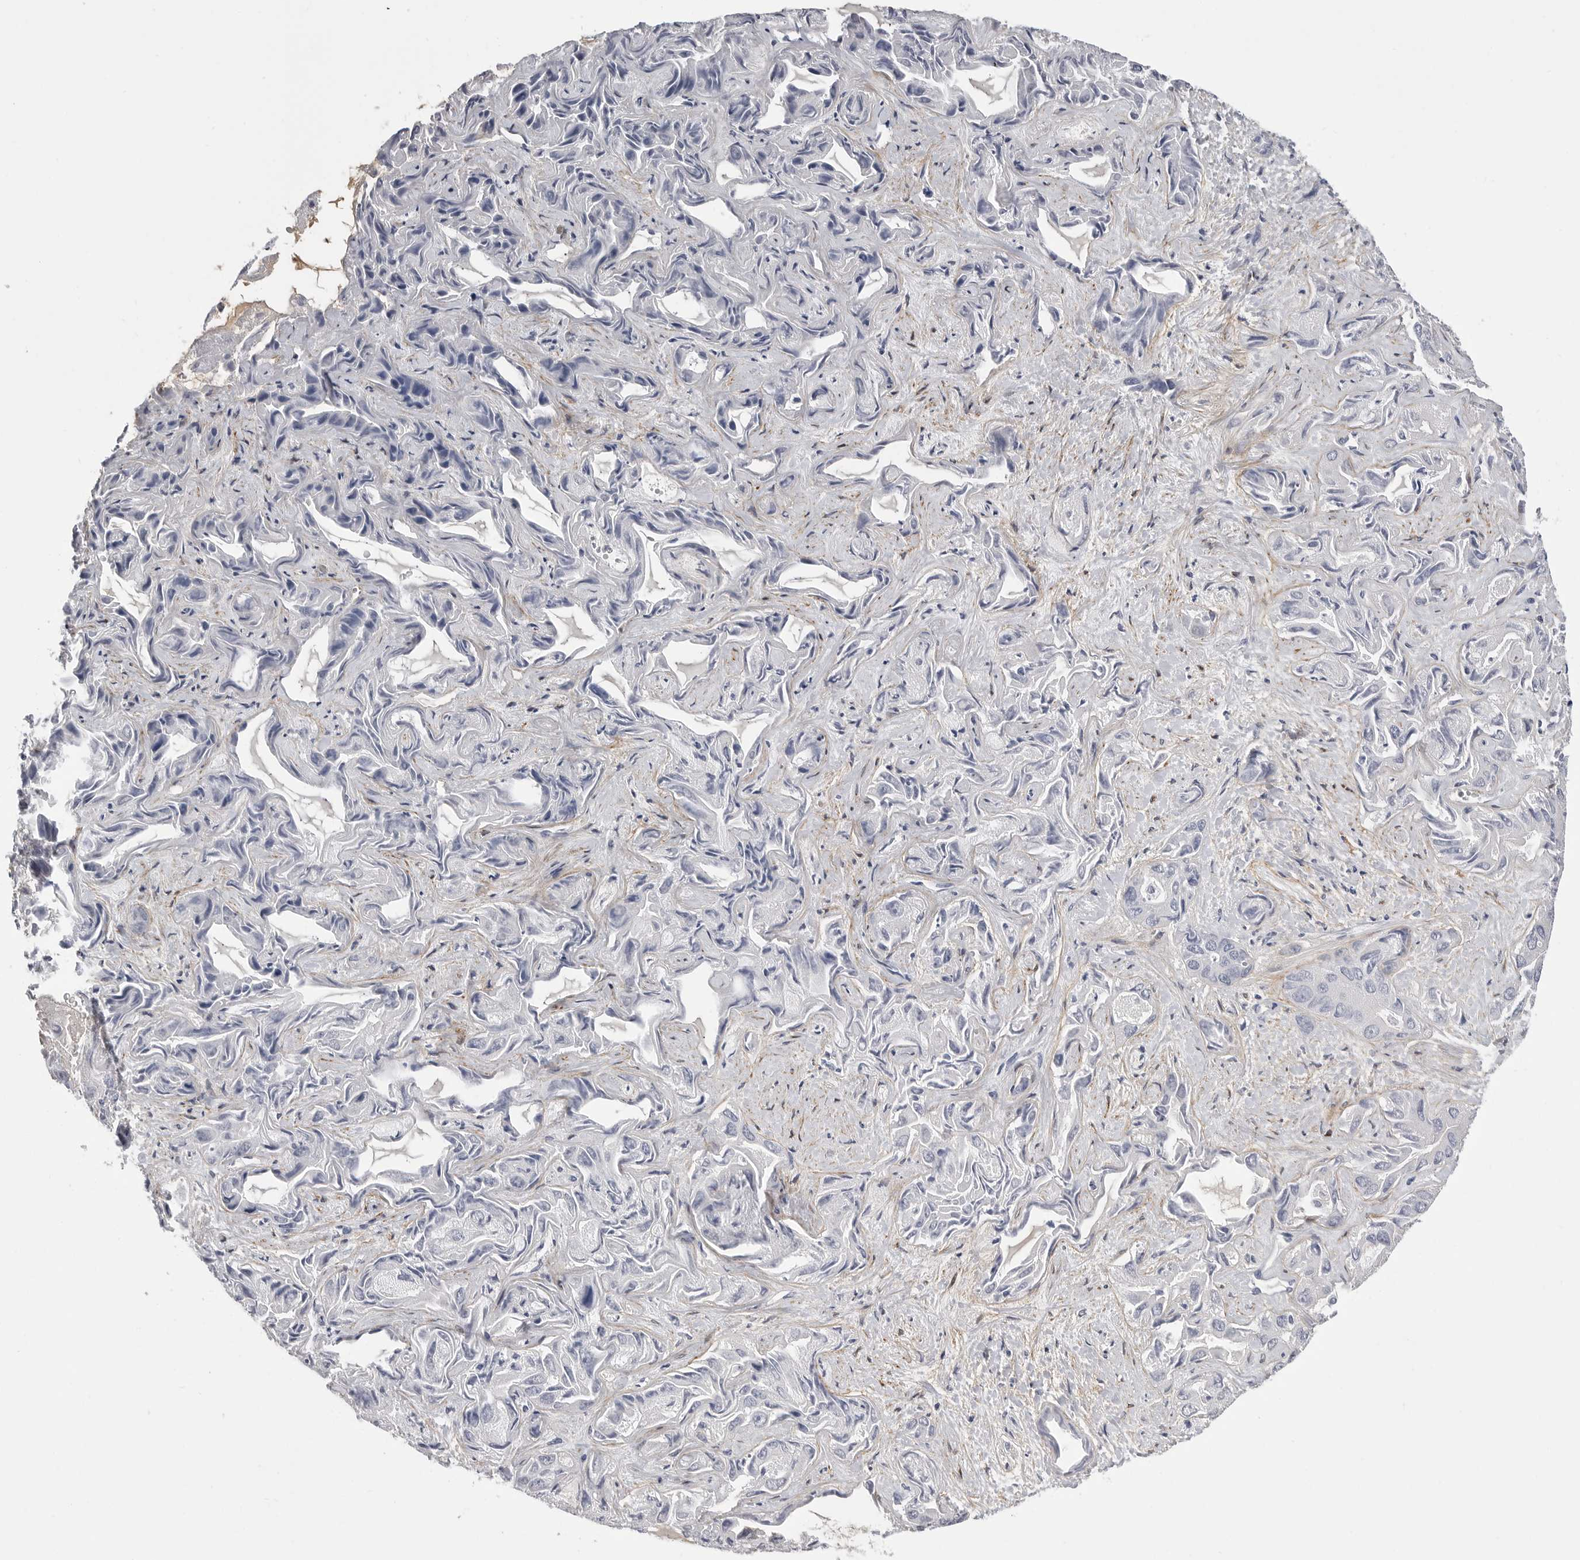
{"staining": {"intensity": "negative", "quantity": "none", "location": "none"}, "tissue": "liver cancer", "cell_type": "Tumor cells", "image_type": "cancer", "snomed": [{"axis": "morphology", "description": "Cholangiocarcinoma"}, {"axis": "topography", "description": "Liver"}], "caption": "This is a photomicrograph of immunohistochemistry (IHC) staining of liver cancer, which shows no expression in tumor cells.", "gene": "SDC3", "patient": {"sex": "female", "age": 52}}